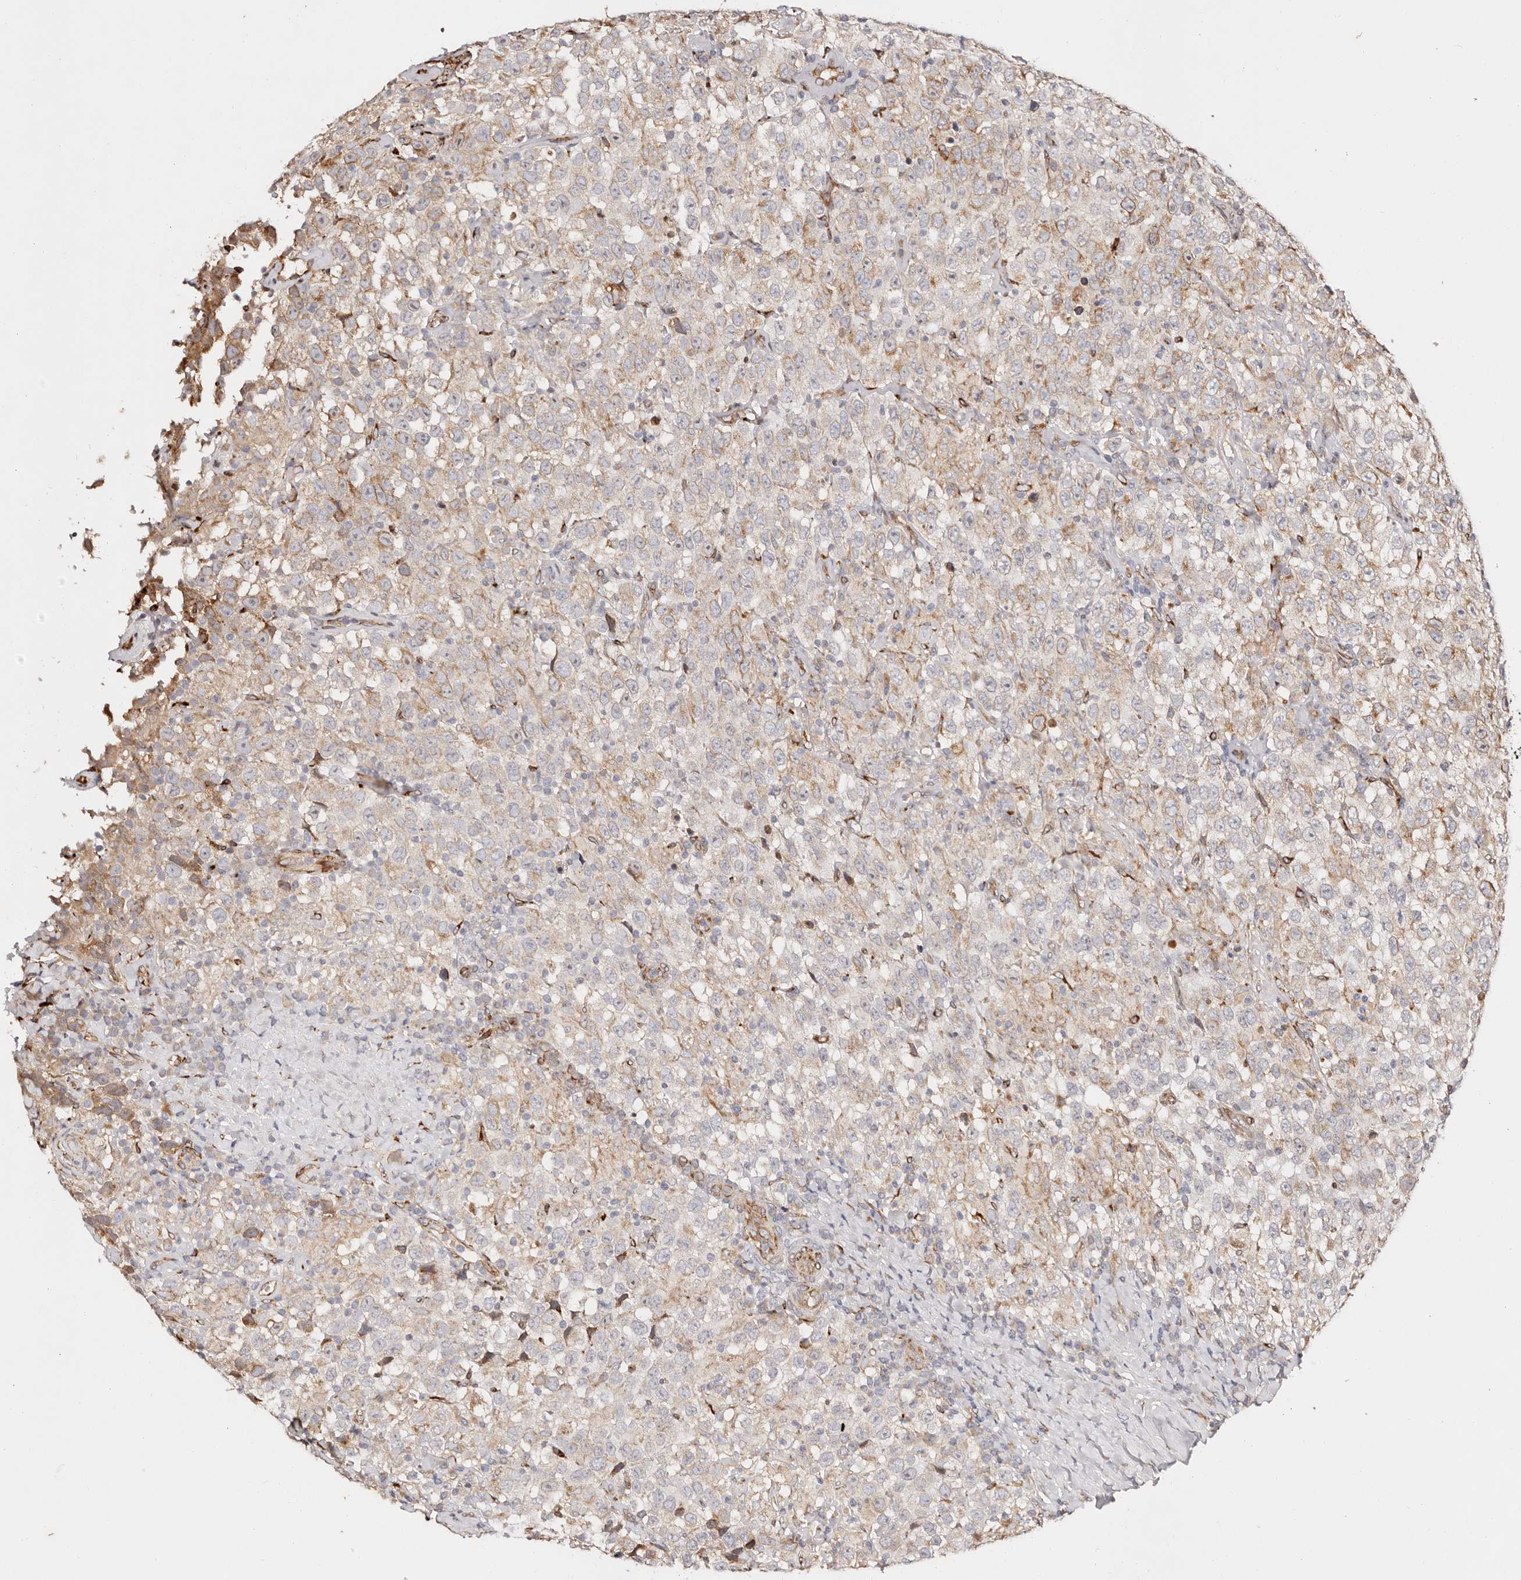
{"staining": {"intensity": "moderate", "quantity": "25%-75%", "location": "cytoplasmic/membranous"}, "tissue": "testis cancer", "cell_type": "Tumor cells", "image_type": "cancer", "snomed": [{"axis": "morphology", "description": "Seminoma, NOS"}, {"axis": "topography", "description": "Testis"}], "caption": "The photomicrograph demonstrates staining of testis cancer, revealing moderate cytoplasmic/membranous protein staining (brown color) within tumor cells. (DAB (3,3'-diaminobenzidine) IHC, brown staining for protein, blue staining for nuclei).", "gene": "SERPINH1", "patient": {"sex": "male", "age": 41}}